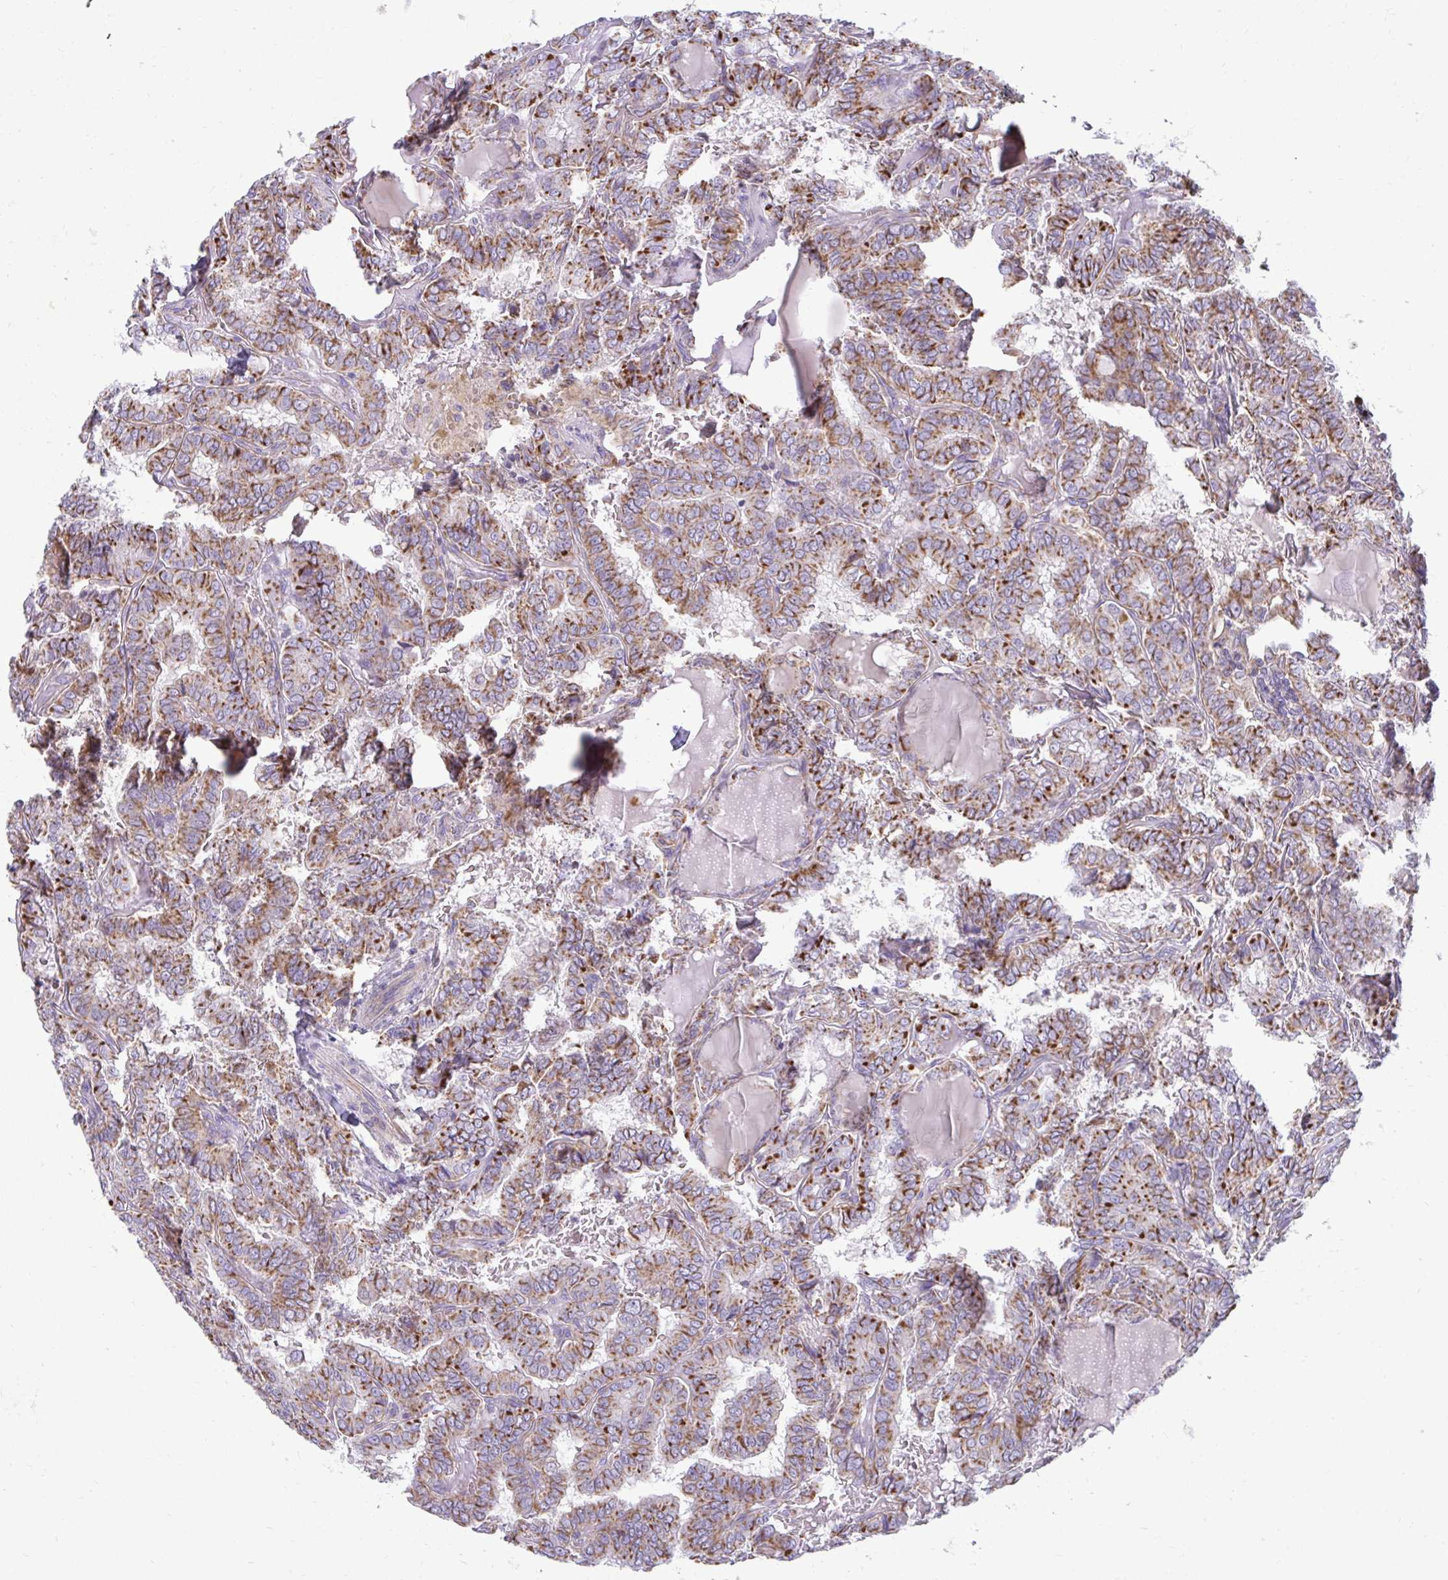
{"staining": {"intensity": "moderate", "quantity": ">75%", "location": "cytoplasmic/membranous"}, "tissue": "thyroid cancer", "cell_type": "Tumor cells", "image_type": "cancer", "snomed": [{"axis": "morphology", "description": "Papillary adenocarcinoma, NOS"}, {"axis": "topography", "description": "Thyroid gland"}], "caption": "Papillary adenocarcinoma (thyroid) stained with DAB (3,3'-diaminobenzidine) IHC demonstrates medium levels of moderate cytoplasmic/membranous expression in approximately >75% of tumor cells. Using DAB (brown) and hematoxylin (blue) stains, captured at high magnification using brightfield microscopy.", "gene": "IFIT1", "patient": {"sex": "female", "age": 46}}